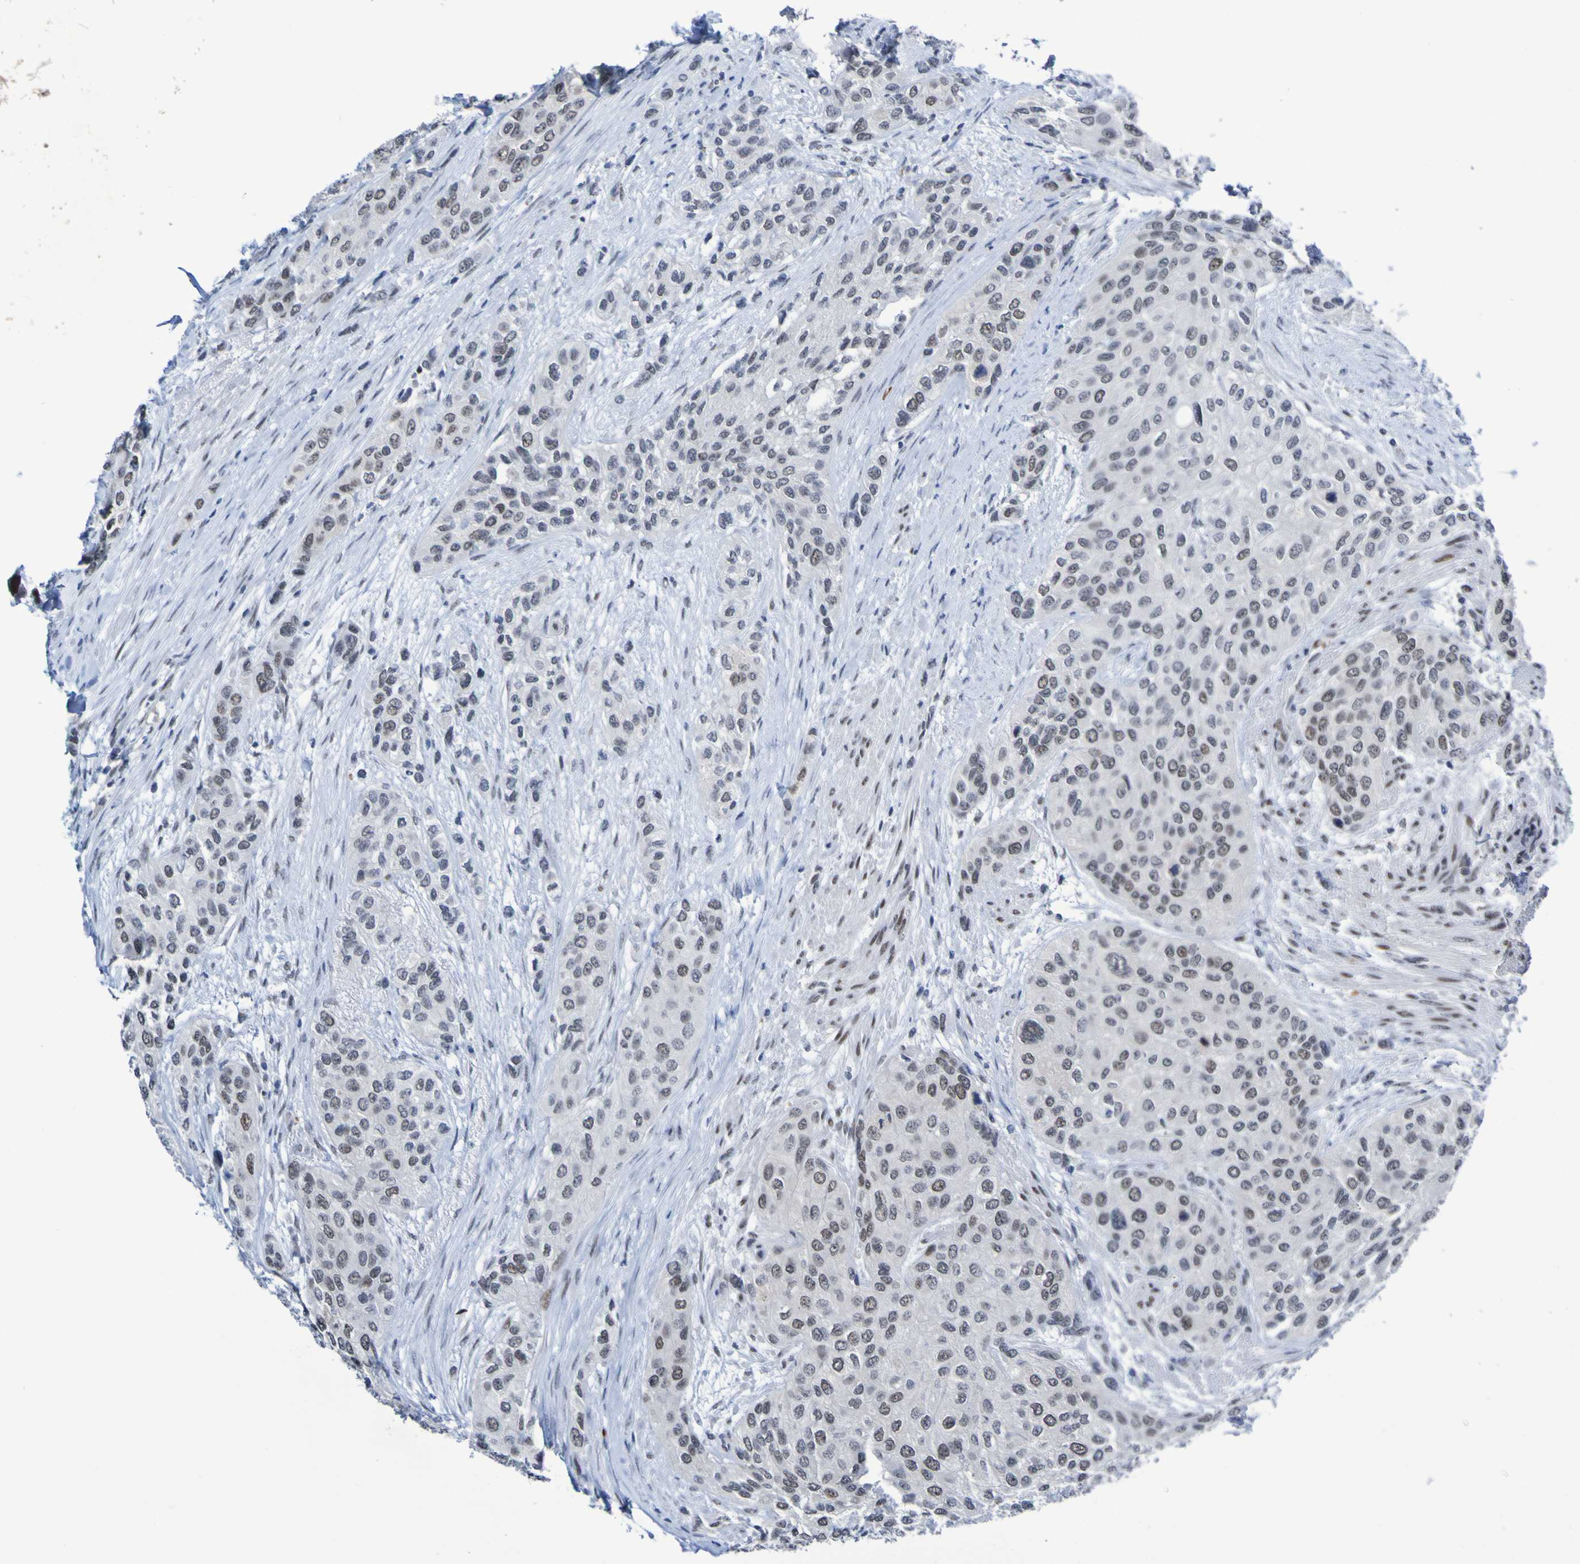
{"staining": {"intensity": "weak", "quantity": "25%-75%", "location": "nuclear"}, "tissue": "urothelial cancer", "cell_type": "Tumor cells", "image_type": "cancer", "snomed": [{"axis": "morphology", "description": "Urothelial carcinoma, High grade"}, {"axis": "topography", "description": "Urinary bladder"}], "caption": "Immunohistochemical staining of human urothelial carcinoma (high-grade) reveals weak nuclear protein staining in about 25%-75% of tumor cells.", "gene": "PCGF1", "patient": {"sex": "female", "age": 56}}